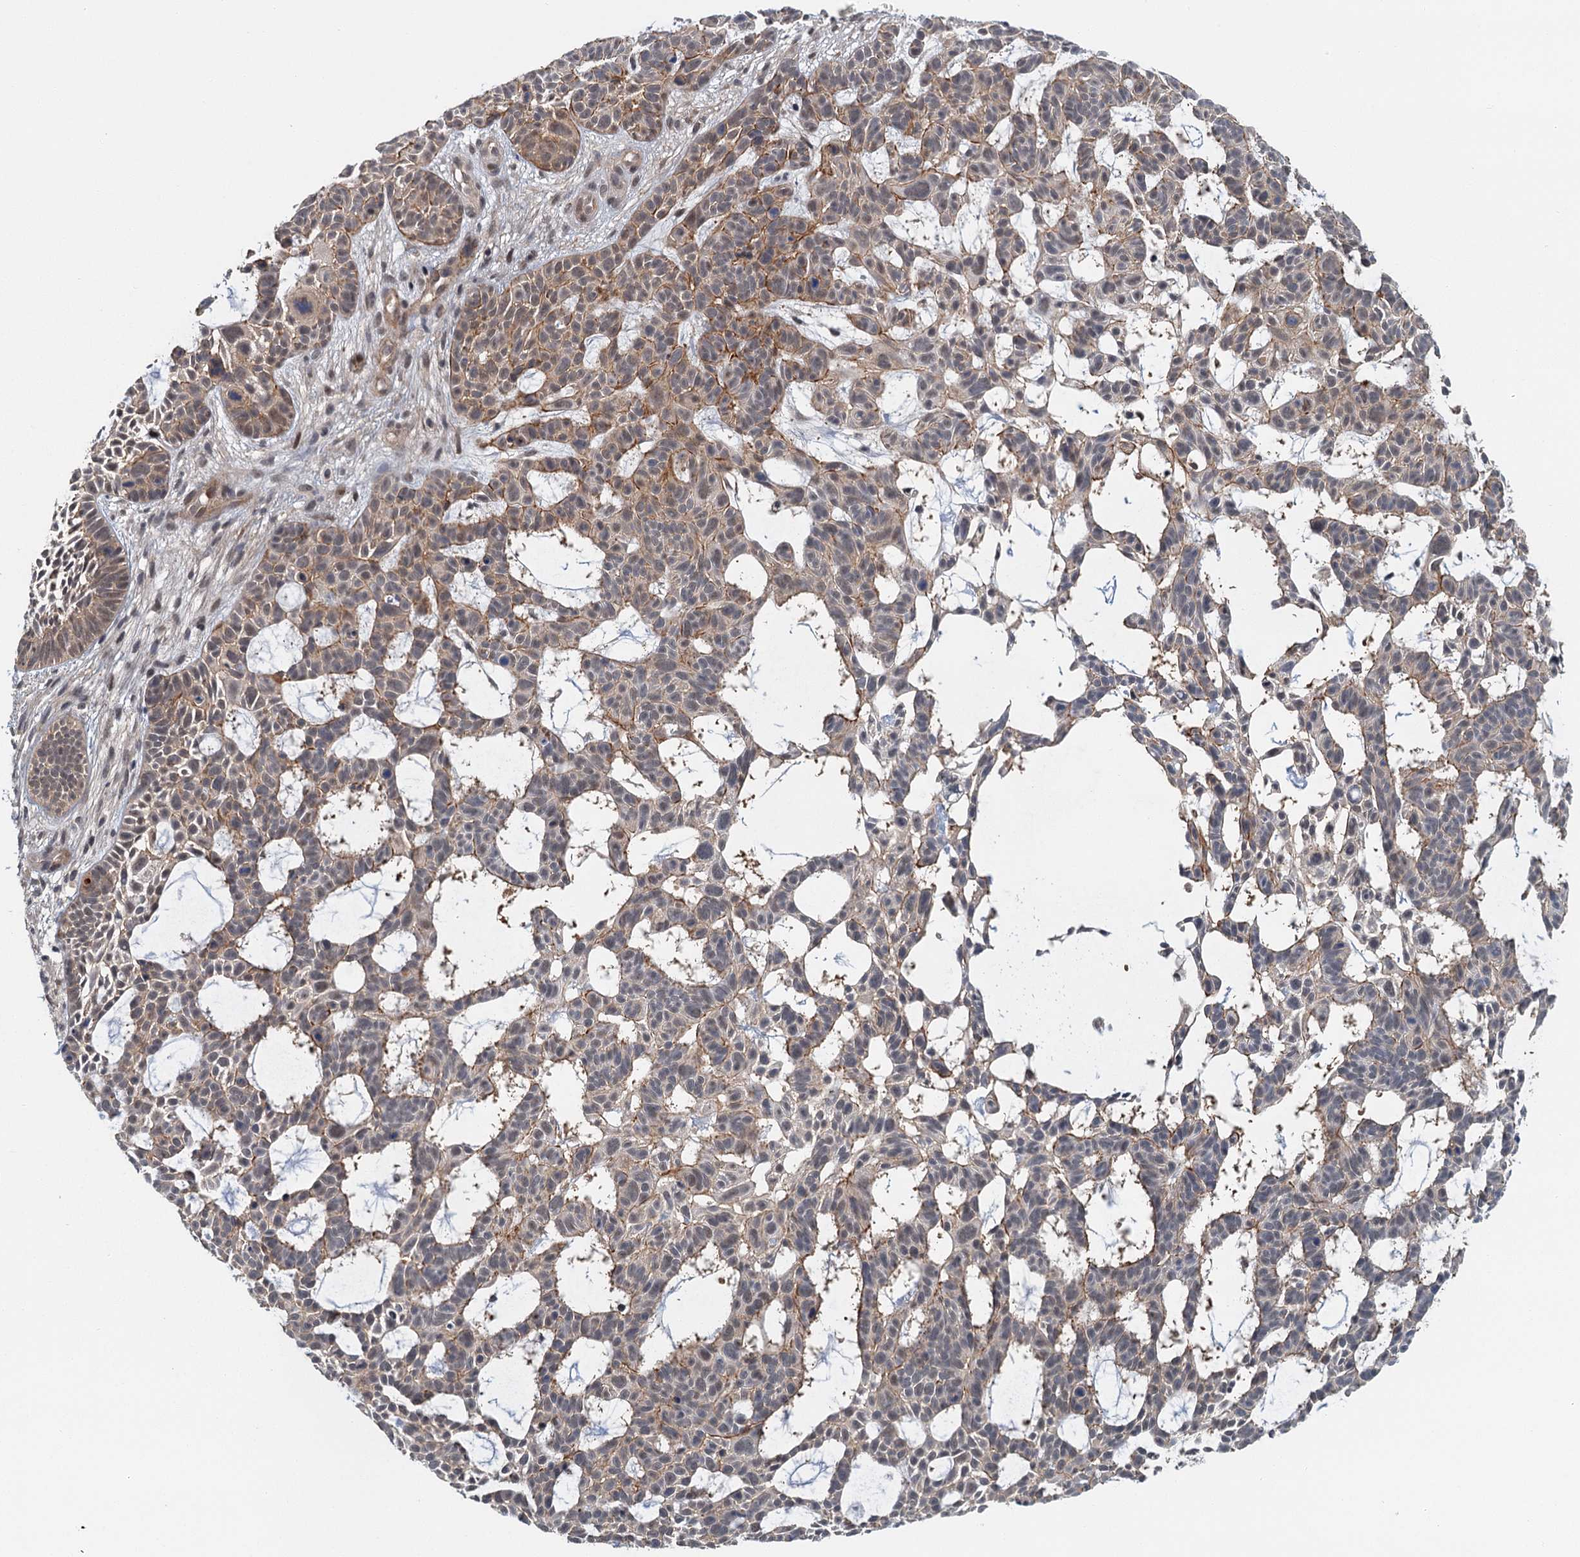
{"staining": {"intensity": "moderate", "quantity": "25%-75%", "location": "cytoplasmic/membranous"}, "tissue": "skin cancer", "cell_type": "Tumor cells", "image_type": "cancer", "snomed": [{"axis": "morphology", "description": "Basal cell carcinoma"}, {"axis": "topography", "description": "Skin"}], "caption": "Tumor cells show moderate cytoplasmic/membranous positivity in about 25%-75% of cells in skin cancer.", "gene": "TAS2R42", "patient": {"sex": "male", "age": 89}}